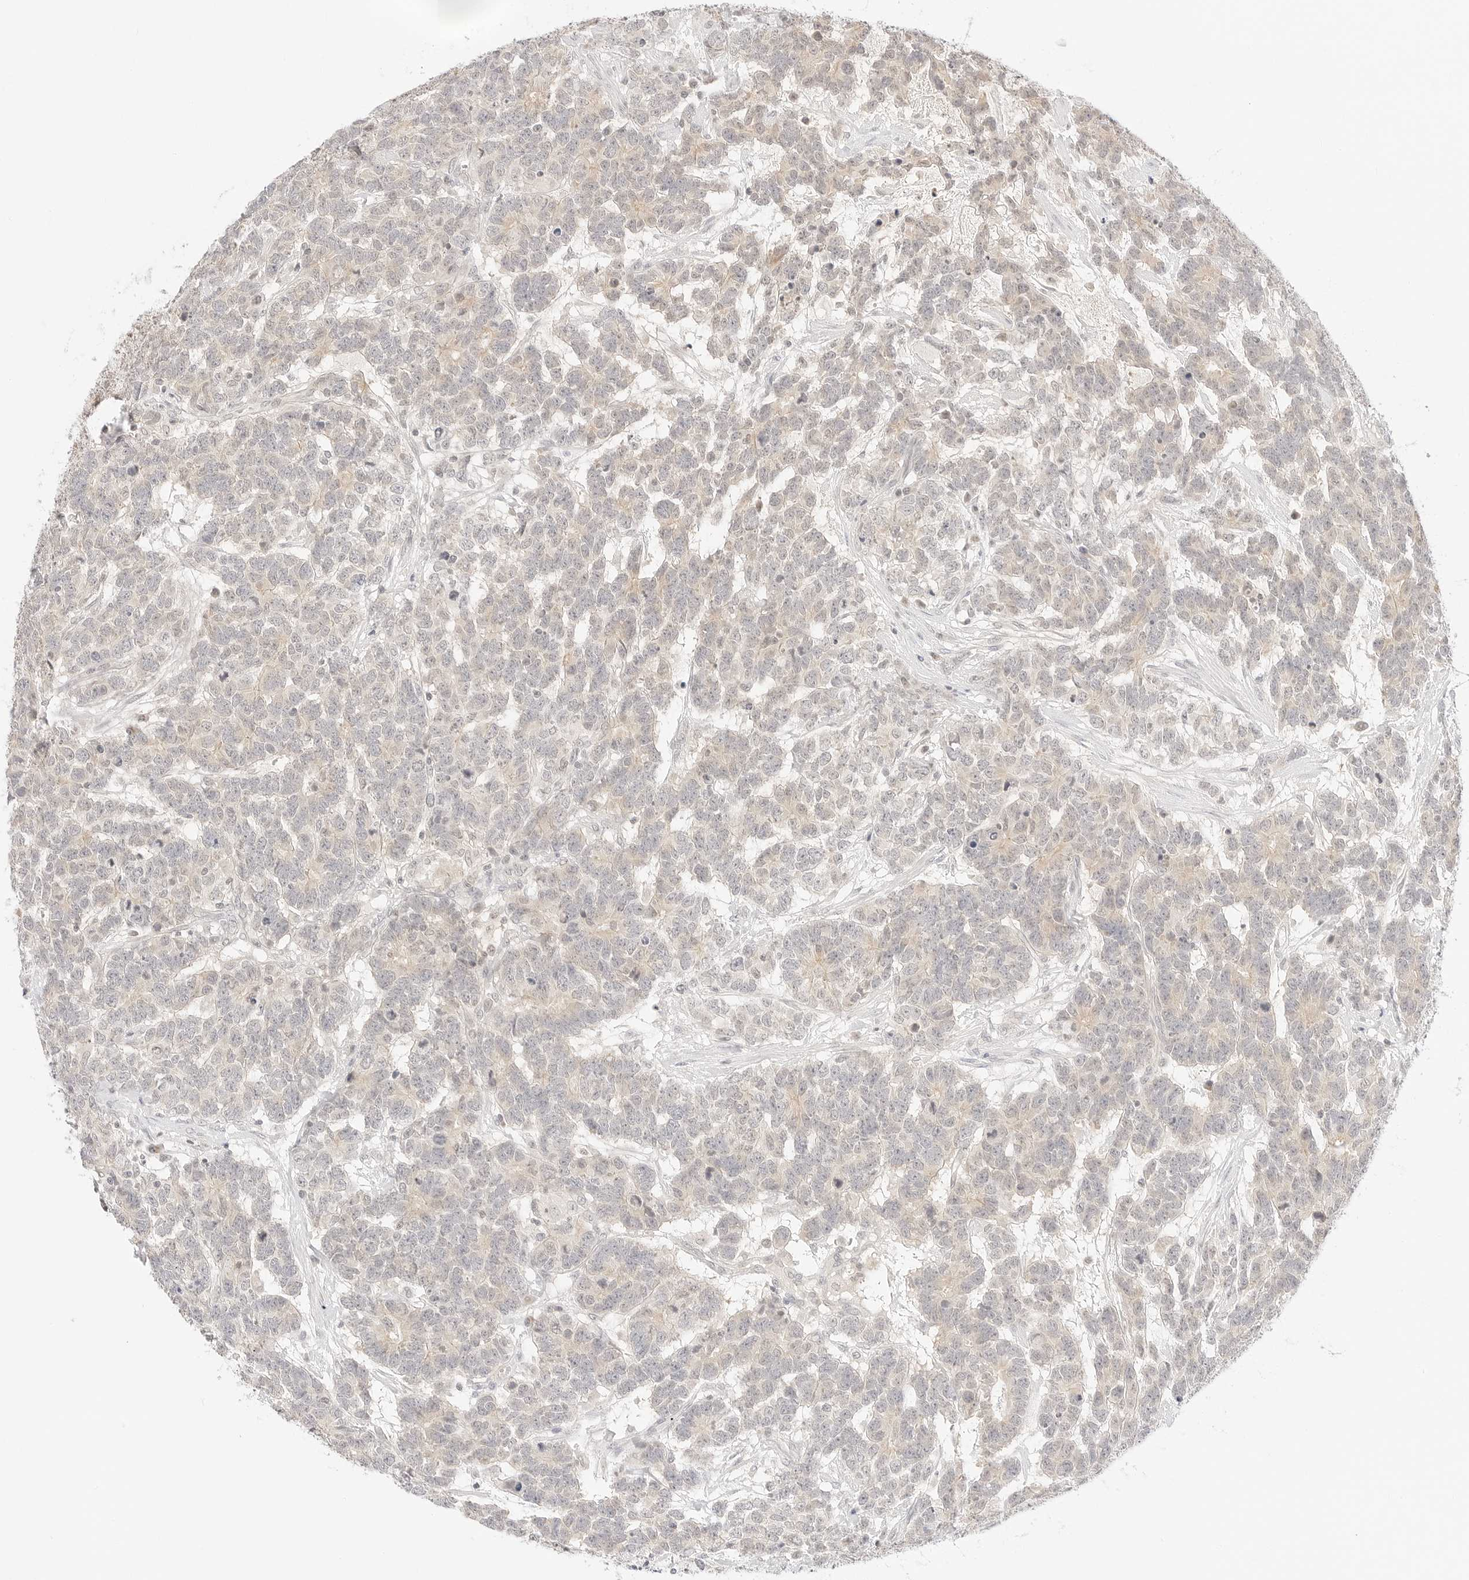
{"staining": {"intensity": "weak", "quantity": "25%-75%", "location": "cytoplasmic/membranous"}, "tissue": "testis cancer", "cell_type": "Tumor cells", "image_type": "cancer", "snomed": [{"axis": "morphology", "description": "Carcinoma, Embryonal, NOS"}, {"axis": "topography", "description": "Testis"}], "caption": "Immunohistochemistry (DAB) staining of embryonal carcinoma (testis) shows weak cytoplasmic/membranous protein positivity in about 25%-75% of tumor cells.", "gene": "GNAS", "patient": {"sex": "male", "age": 26}}